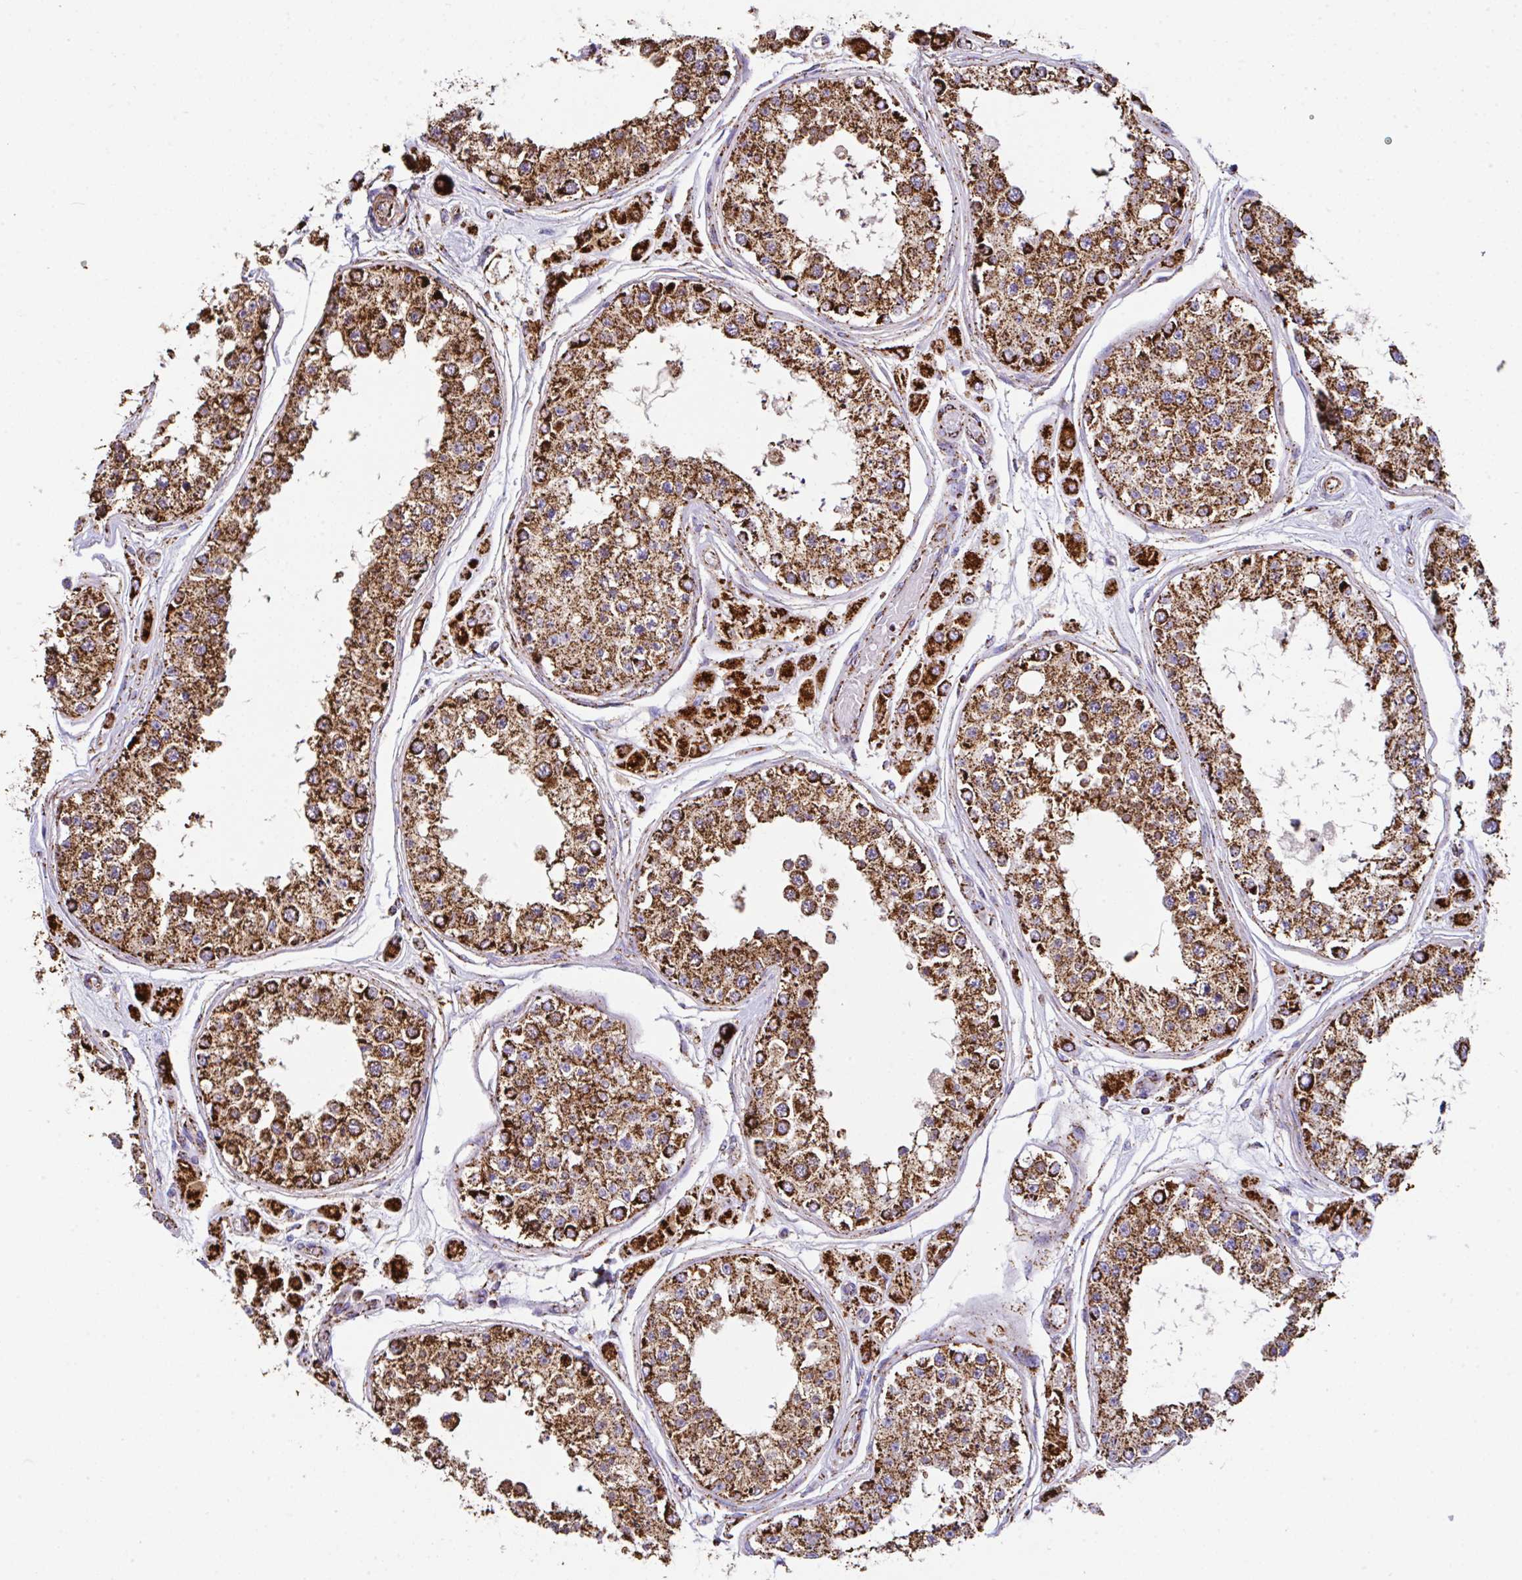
{"staining": {"intensity": "strong", "quantity": ">75%", "location": "cytoplasmic/membranous"}, "tissue": "testis", "cell_type": "Cells in seminiferous ducts", "image_type": "normal", "snomed": [{"axis": "morphology", "description": "Normal tissue, NOS"}, {"axis": "topography", "description": "Testis"}], "caption": "Protein expression analysis of unremarkable human testis reveals strong cytoplasmic/membranous staining in about >75% of cells in seminiferous ducts.", "gene": "ANKRD33B", "patient": {"sex": "male", "age": 25}}